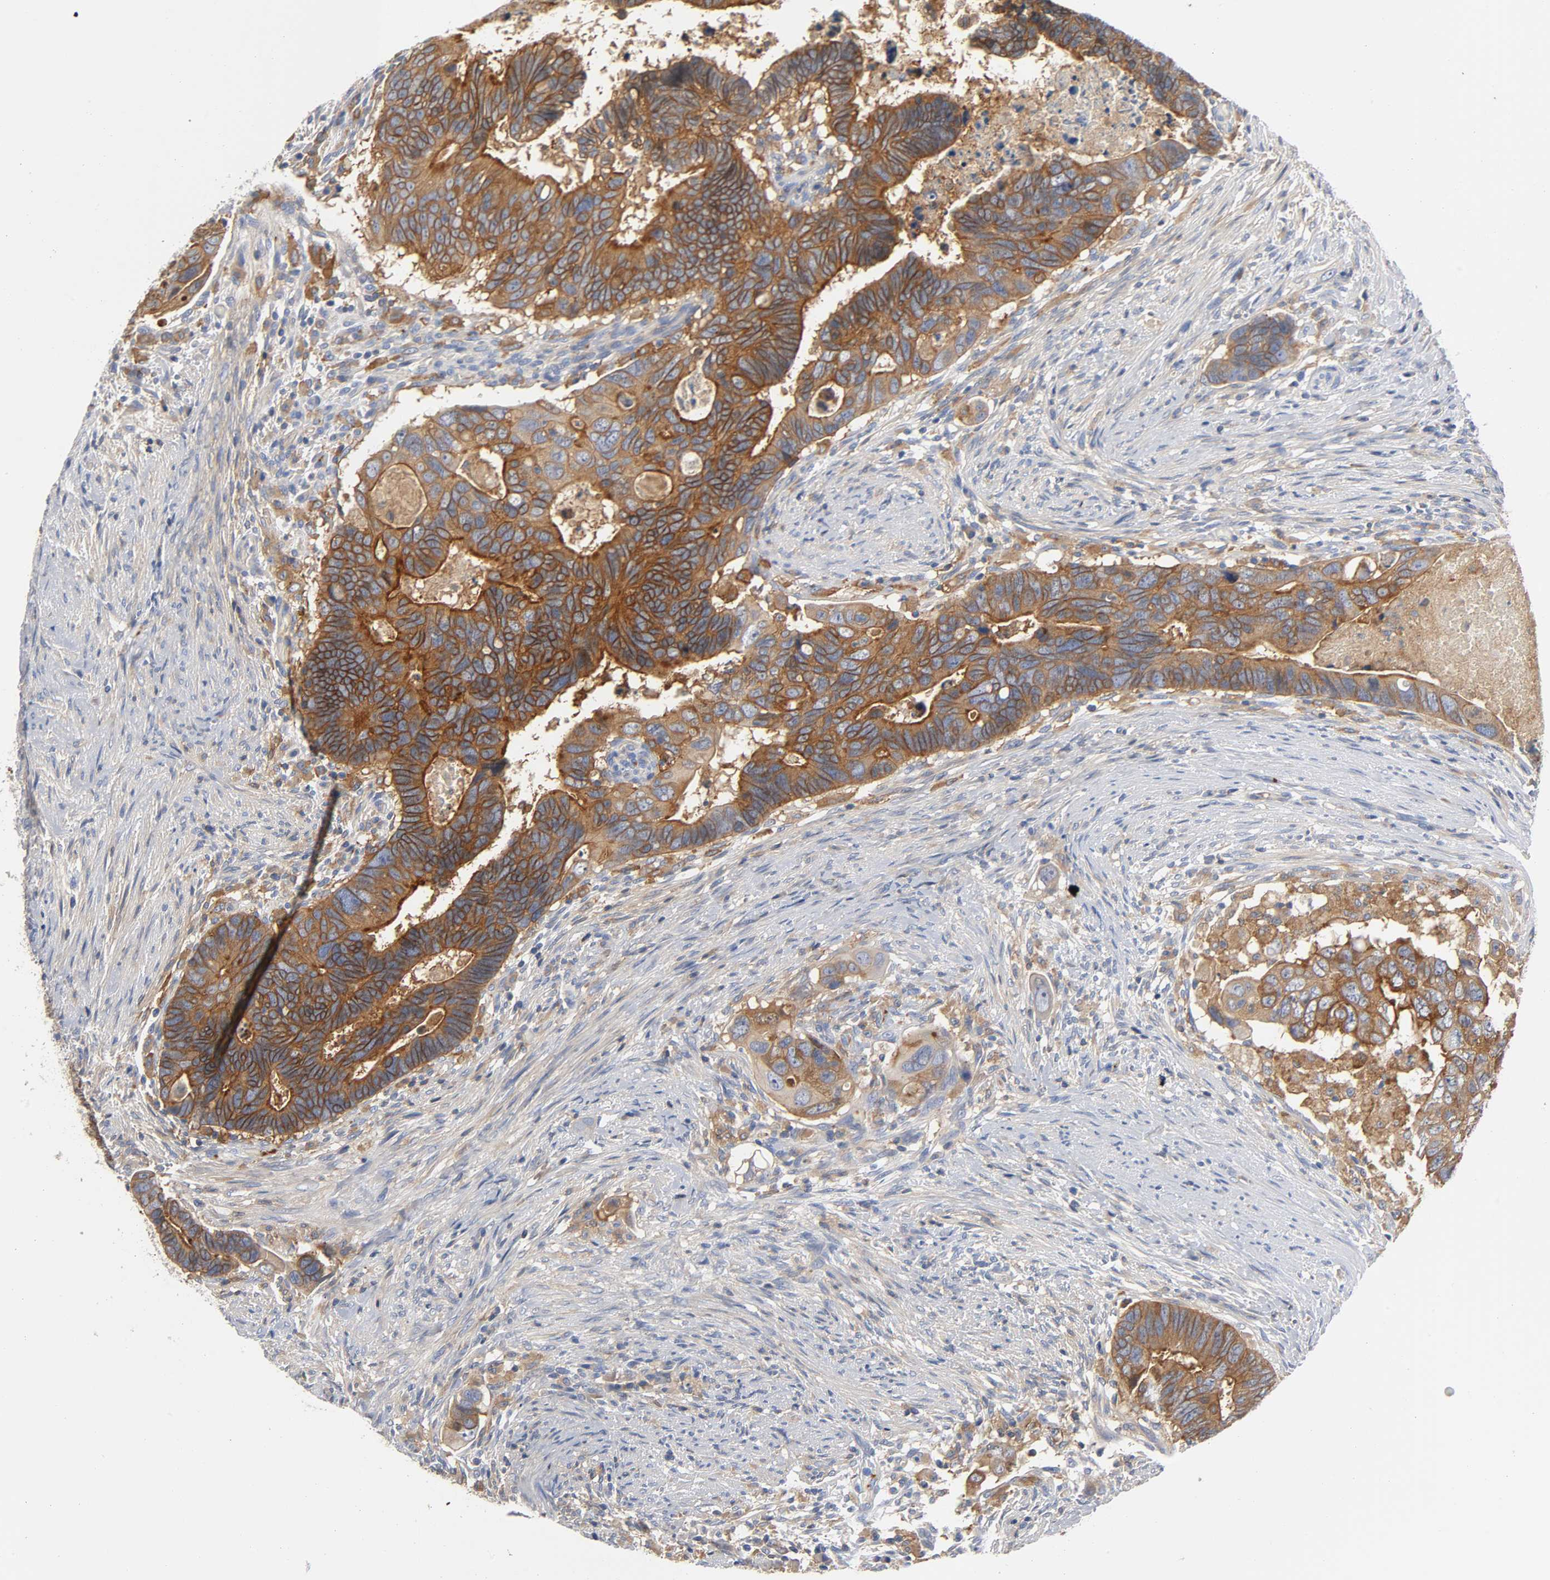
{"staining": {"intensity": "moderate", "quantity": ">75%", "location": "cytoplasmic/membranous"}, "tissue": "colorectal cancer", "cell_type": "Tumor cells", "image_type": "cancer", "snomed": [{"axis": "morphology", "description": "Adenocarcinoma, NOS"}, {"axis": "topography", "description": "Rectum"}], "caption": "Adenocarcinoma (colorectal) stained with DAB IHC exhibits medium levels of moderate cytoplasmic/membranous positivity in about >75% of tumor cells. (brown staining indicates protein expression, while blue staining denotes nuclei).", "gene": "SRC", "patient": {"sex": "male", "age": 53}}